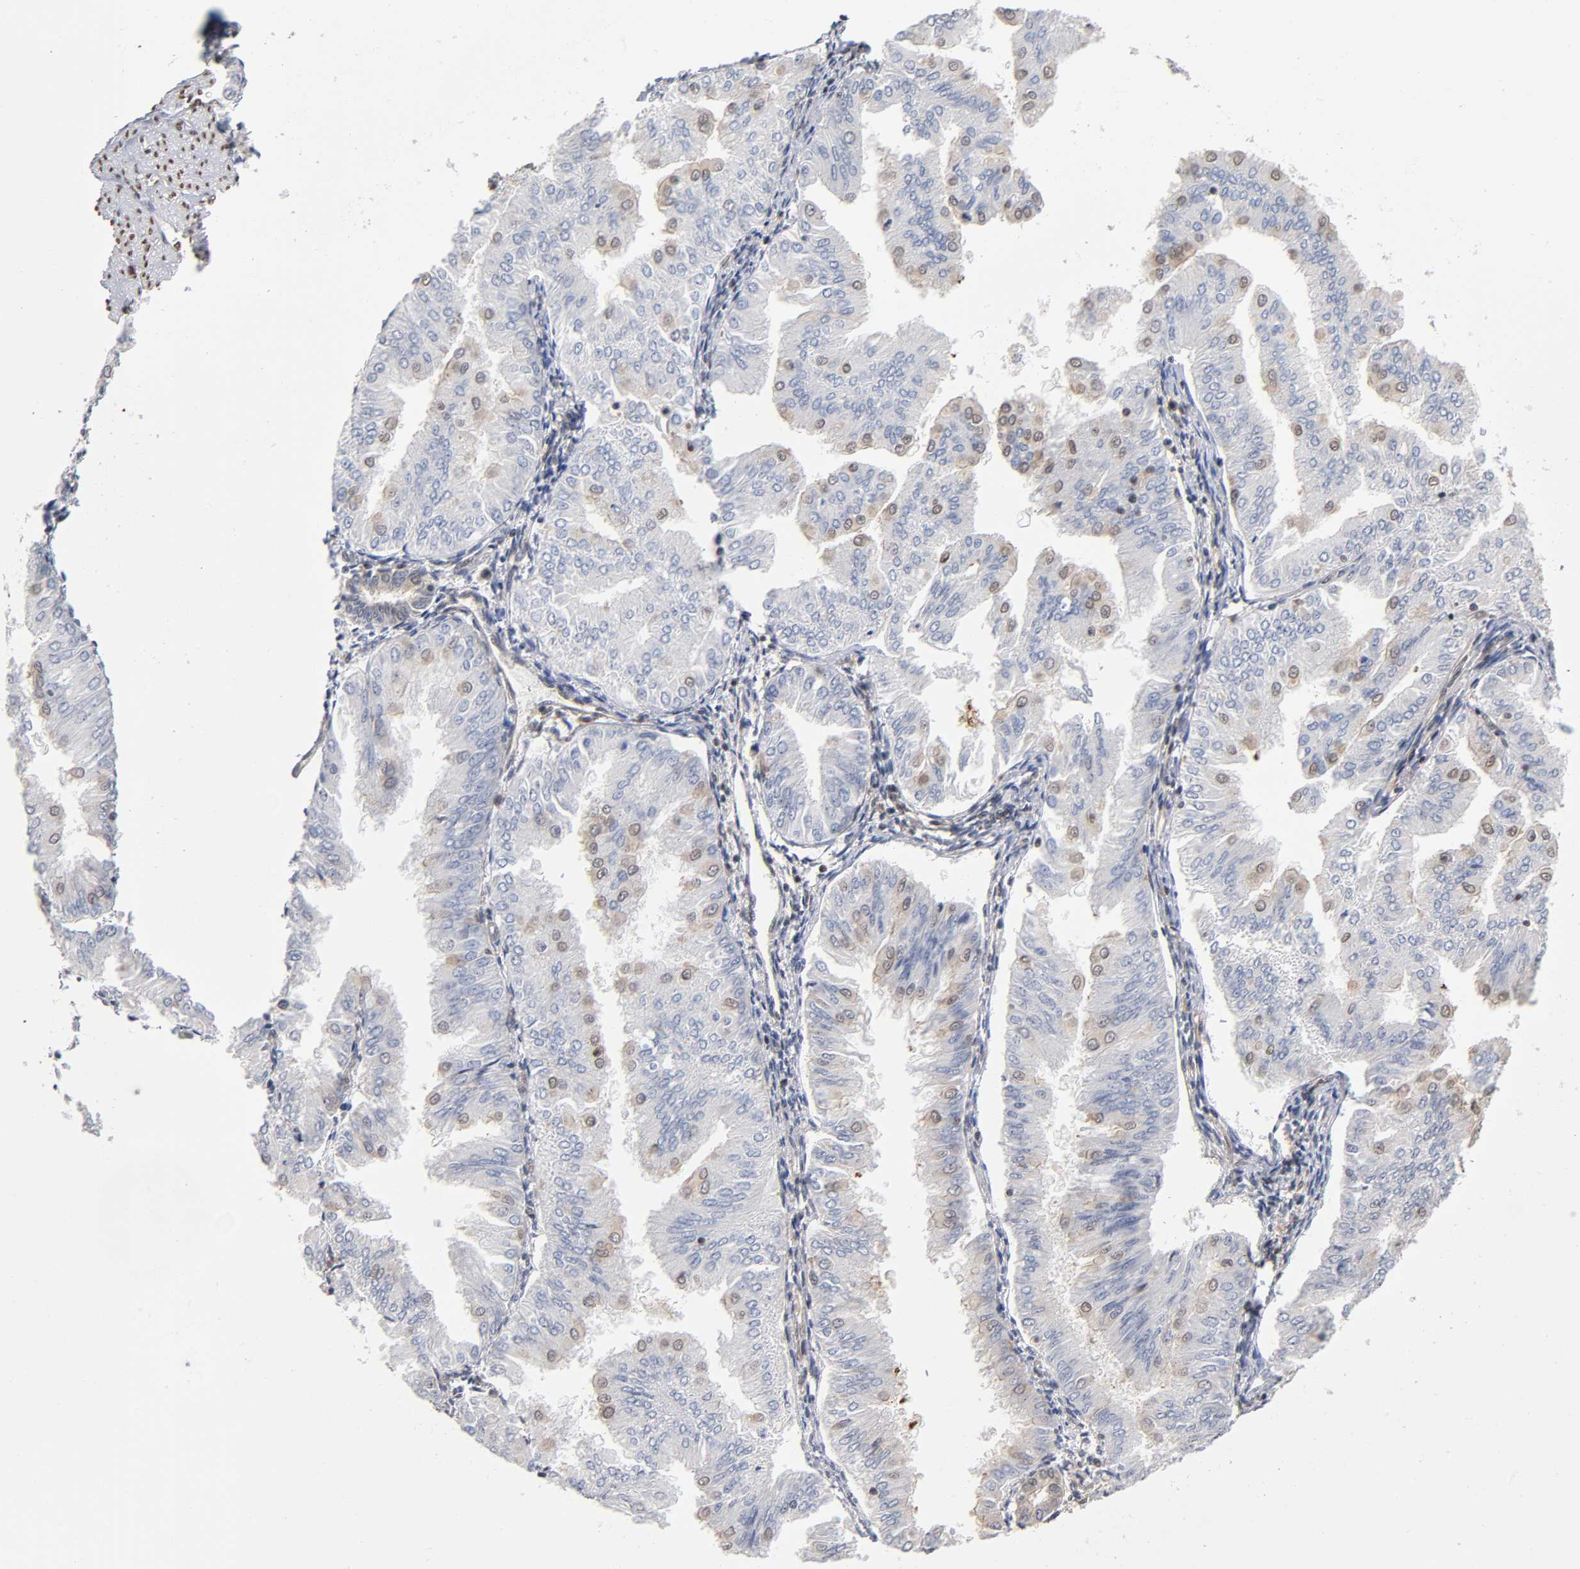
{"staining": {"intensity": "weak", "quantity": "25%-75%", "location": "nuclear"}, "tissue": "endometrial cancer", "cell_type": "Tumor cells", "image_type": "cancer", "snomed": [{"axis": "morphology", "description": "Adenocarcinoma, NOS"}, {"axis": "topography", "description": "Endometrium"}], "caption": "Human endometrial cancer (adenocarcinoma) stained for a protein (brown) exhibits weak nuclear positive expression in approximately 25%-75% of tumor cells.", "gene": "ILKAP", "patient": {"sex": "female", "age": 53}}